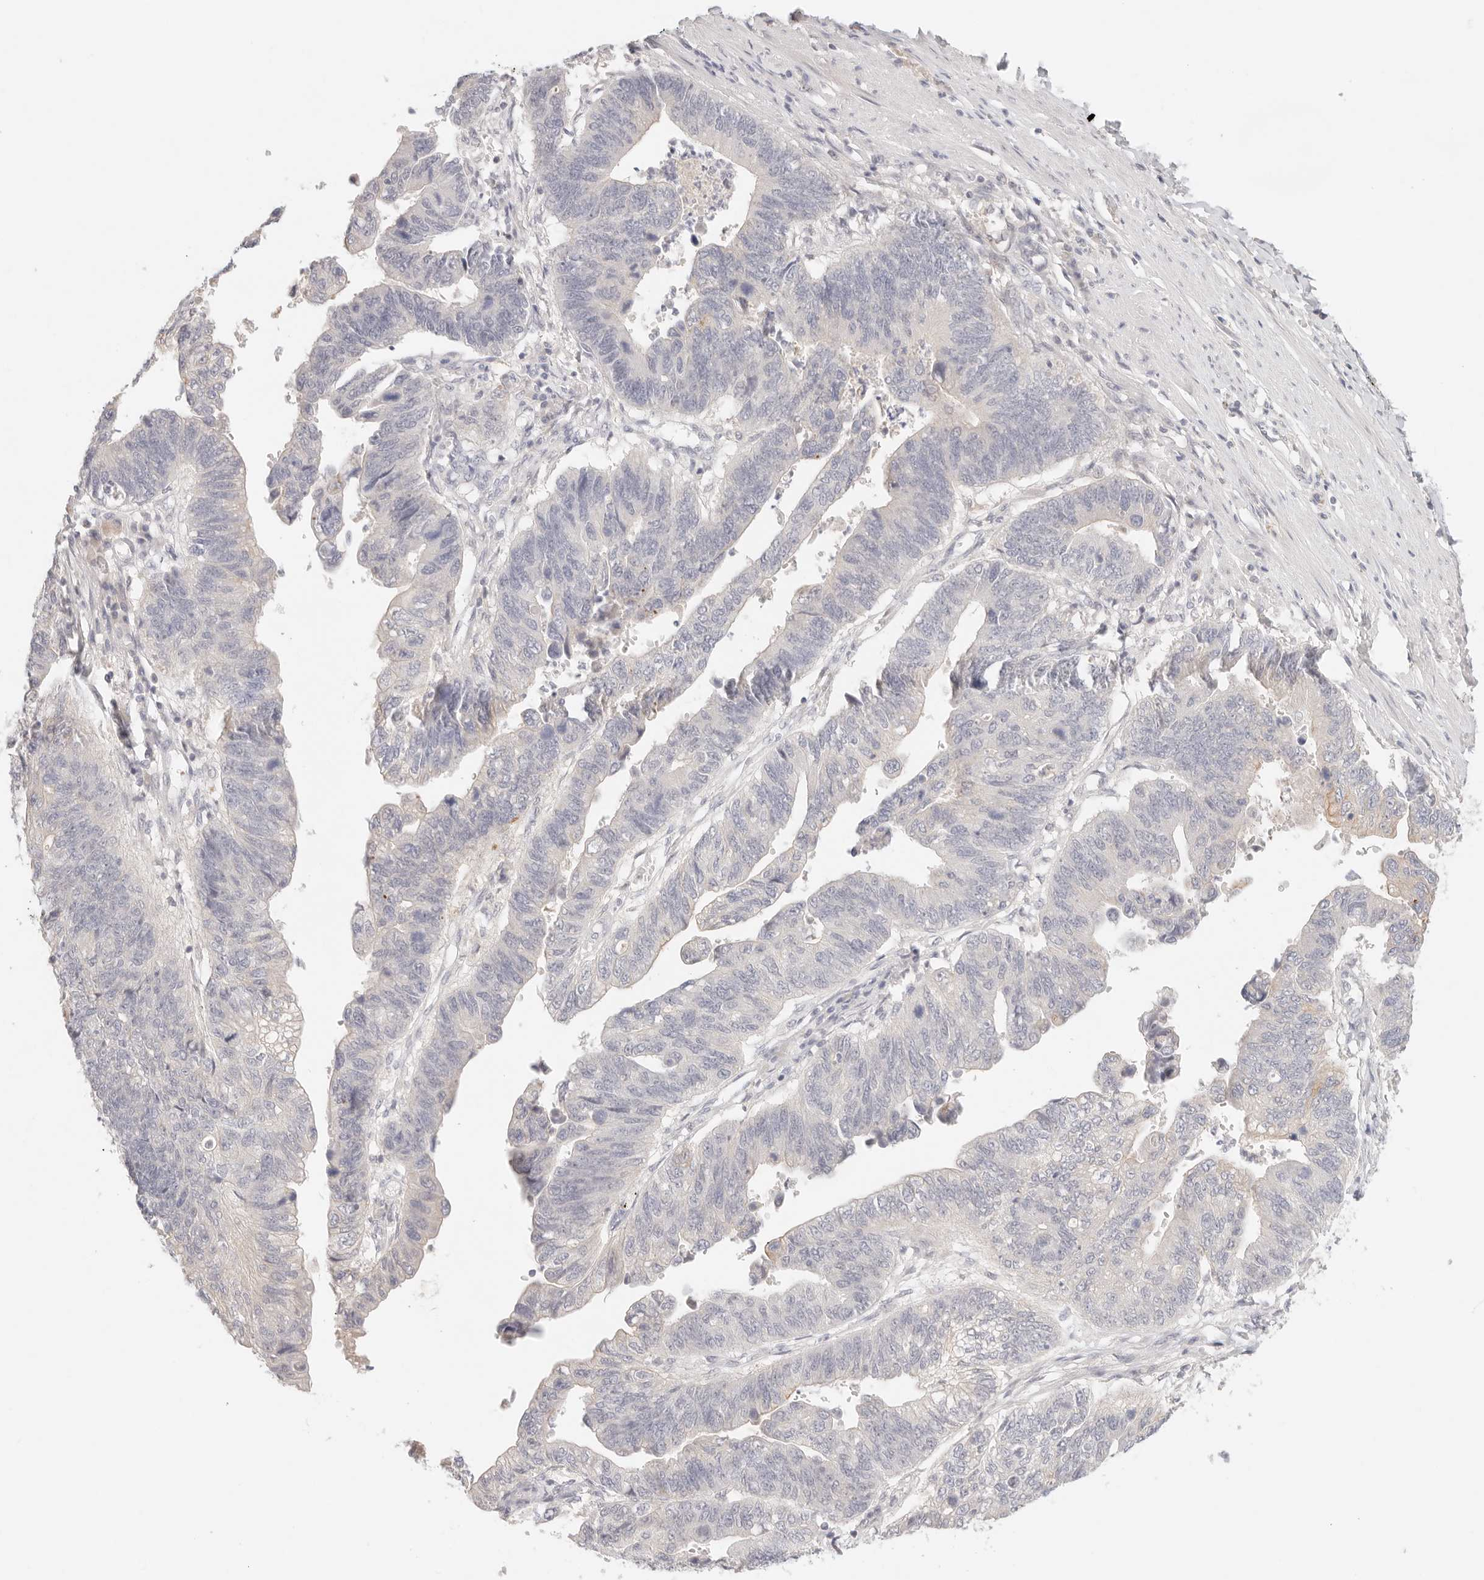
{"staining": {"intensity": "weak", "quantity": "<25%", "location": "cytoplasmic/membranous"}, "tissue": "stomach cancer", "cell_type": "Tumor cells", "image_type": "cancer", "snomed": [{"axis": "morphology", "description": "Adenocarcinoma, NOS"}, {"axis": "topography", "description": "Stomach"}], "caption": "Adenocarcinoma (stomach) stained for a protein using immunohistochemistry (IHC) demonstrates no positivity tumor cells.", "gene": "SPHK1", "patient": {"sex": "male", "age": 59}}